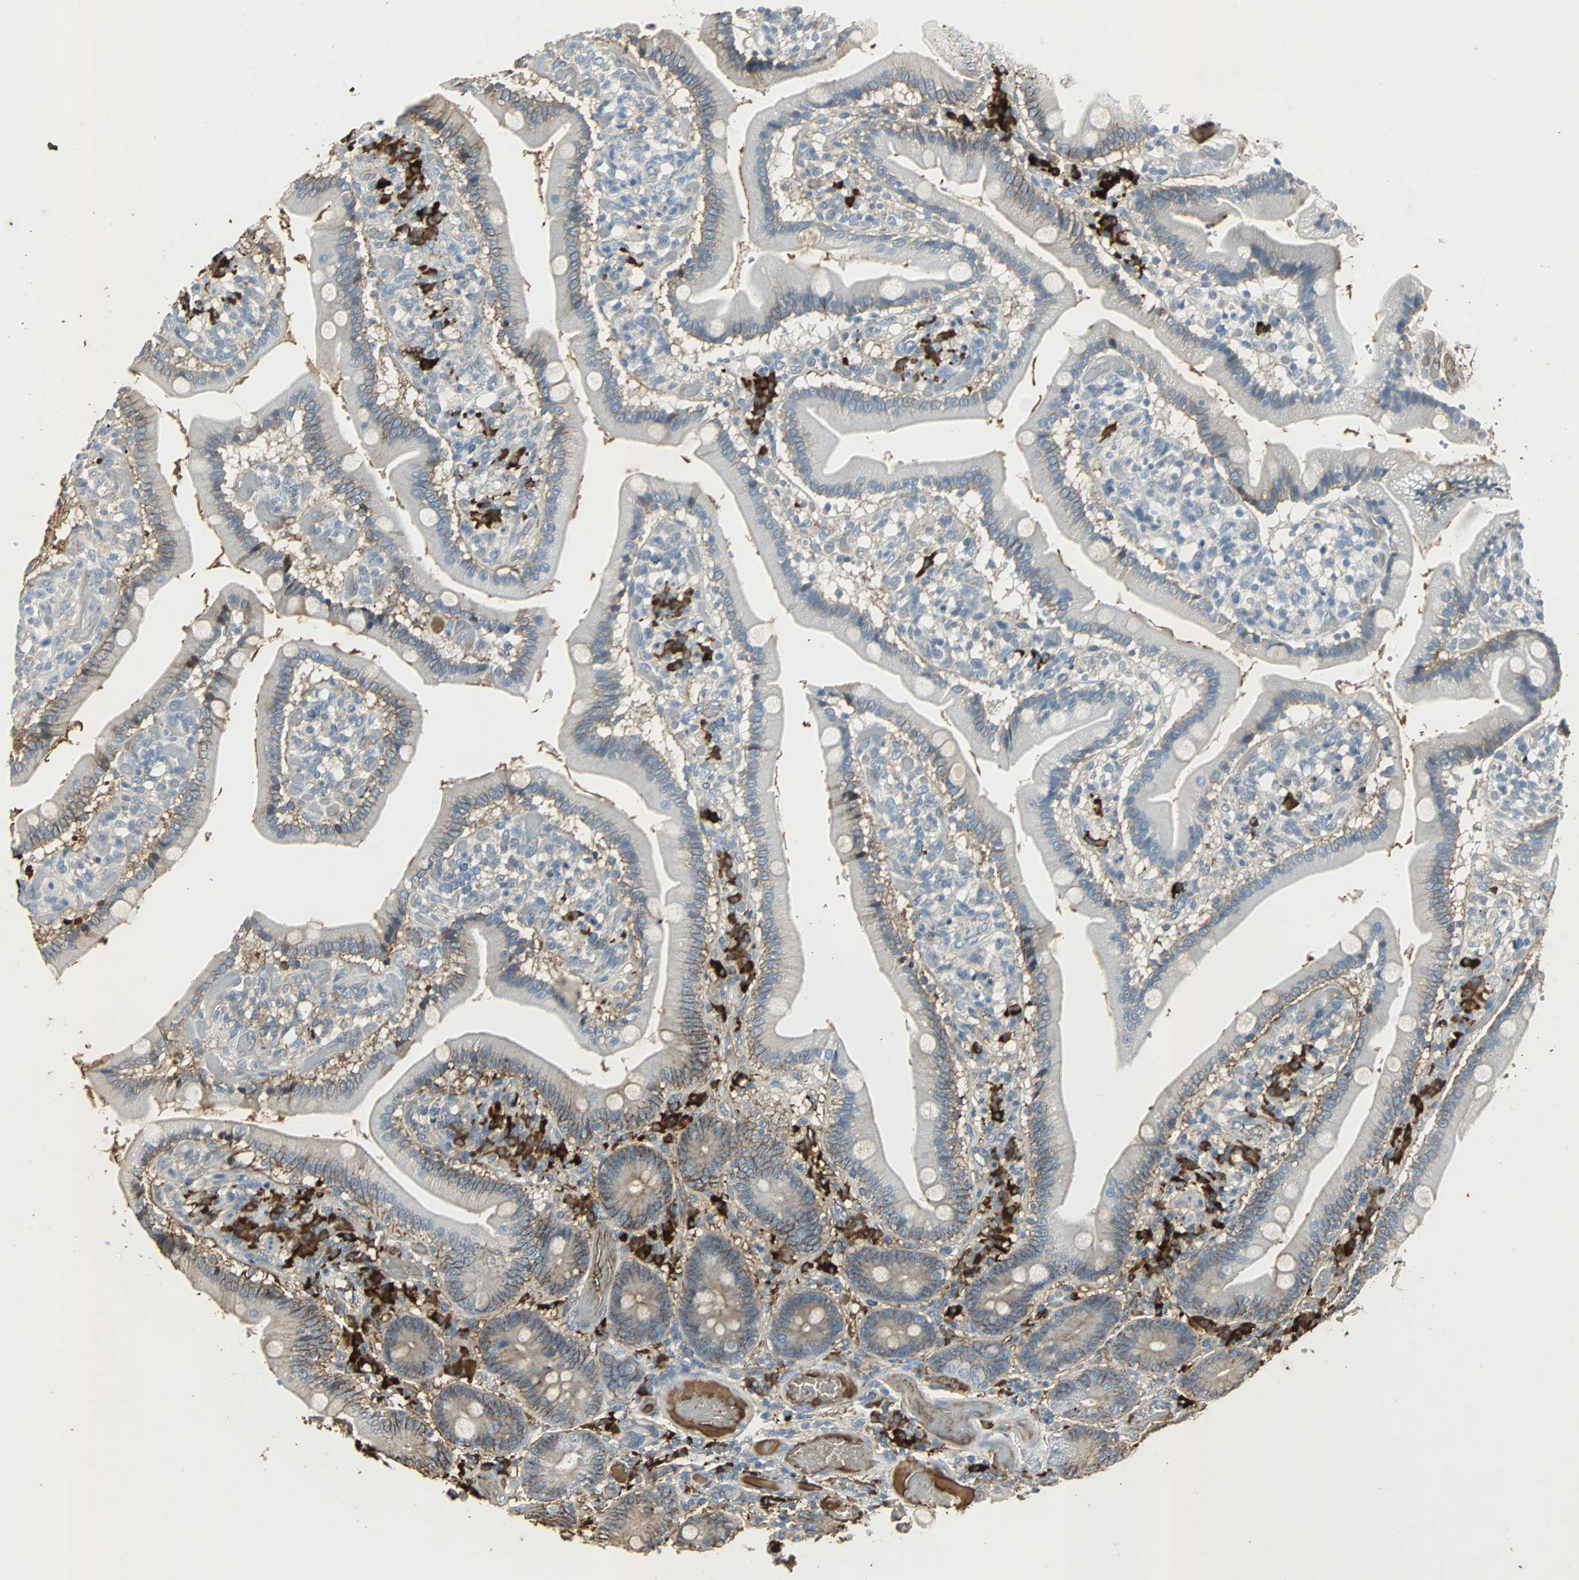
{"staining": {"intensity": "weak", "quantity": "25%-75%", "location": "cytoplasmic/membranous"}, "tissue": "duodenum", "cell_type": "Glandular cells", "image_type": "normal", "snomed": [{"axis": "morphology", "description": "Normal tissue, NOS"}, {"axis": "topography", "description": "Duodenum"}], "caption": "Brown immunohistochemical staining in normal duodenum demonstrates weak cytoplasmic/membranous staining in about 25%-75% of glandular cells.", "gene": "IGHA1", "patient": {"sex": "male", "age": 66}}